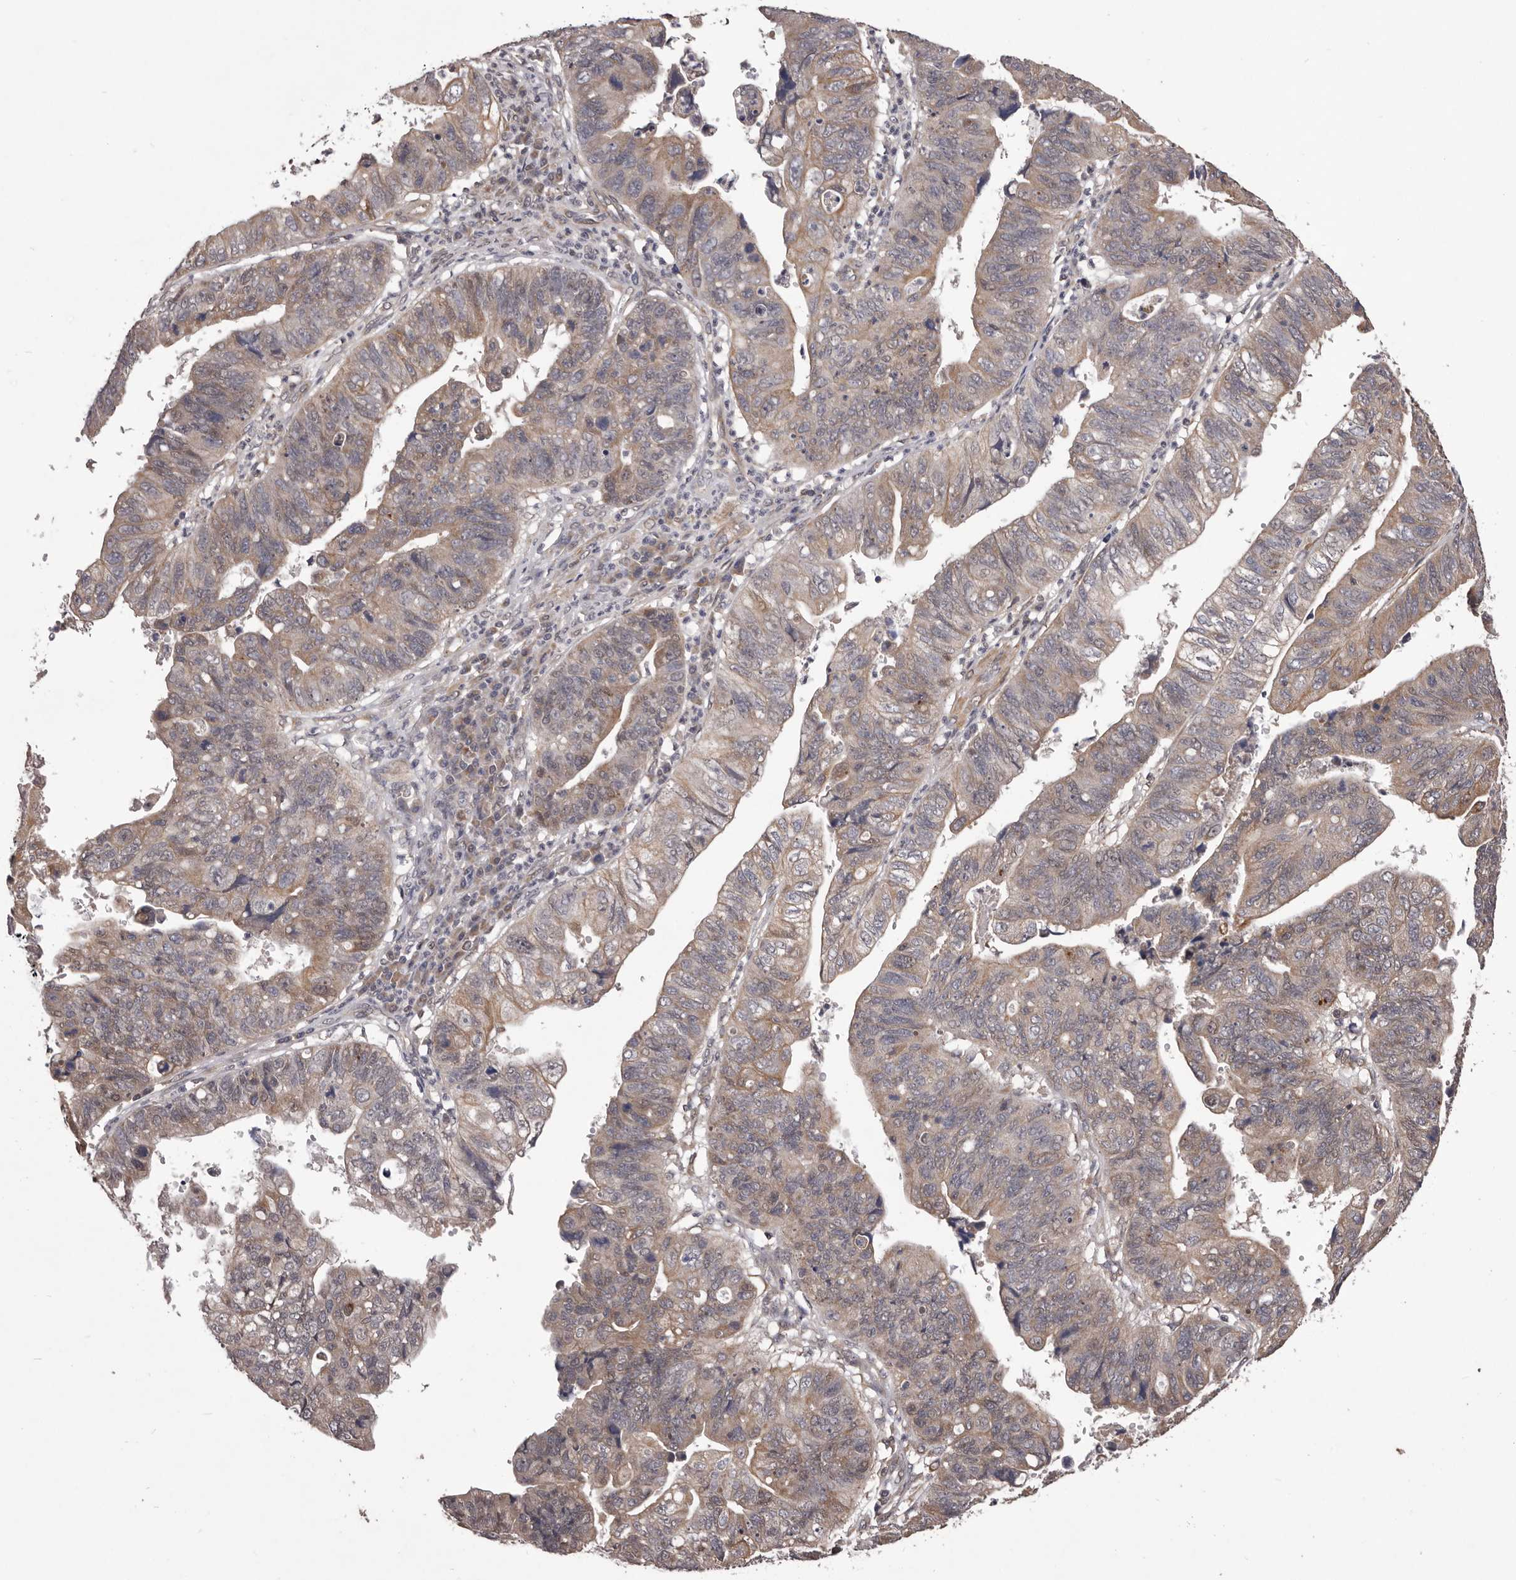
{"staining": {"intensity": "weak", "quantity": "25%-75%", "location": "cytoplasmic/membranous"}, "tissue": "stomach cancer", "cell_type": "Tumor cells", "image_type": "cancer", "snomed": [{"axis": "morphology", "description": "Adenocarcinoma, NOS"}, {"axis": "topography", "description": "Stomach"}], "caption": "Adenocarcinoma (stomach) tissue reveals weak cytoplasmic/membranous staining in approximately 25%-75% of tumor cells The staining is performed using DAB (3,3'-diaminobenzidine) brown chromogen to label protein expression. The nuclei are counter-stained blue using hematoxylin.", "gene": "CELF3", "patient": {"sex": "male", "age": 59}}